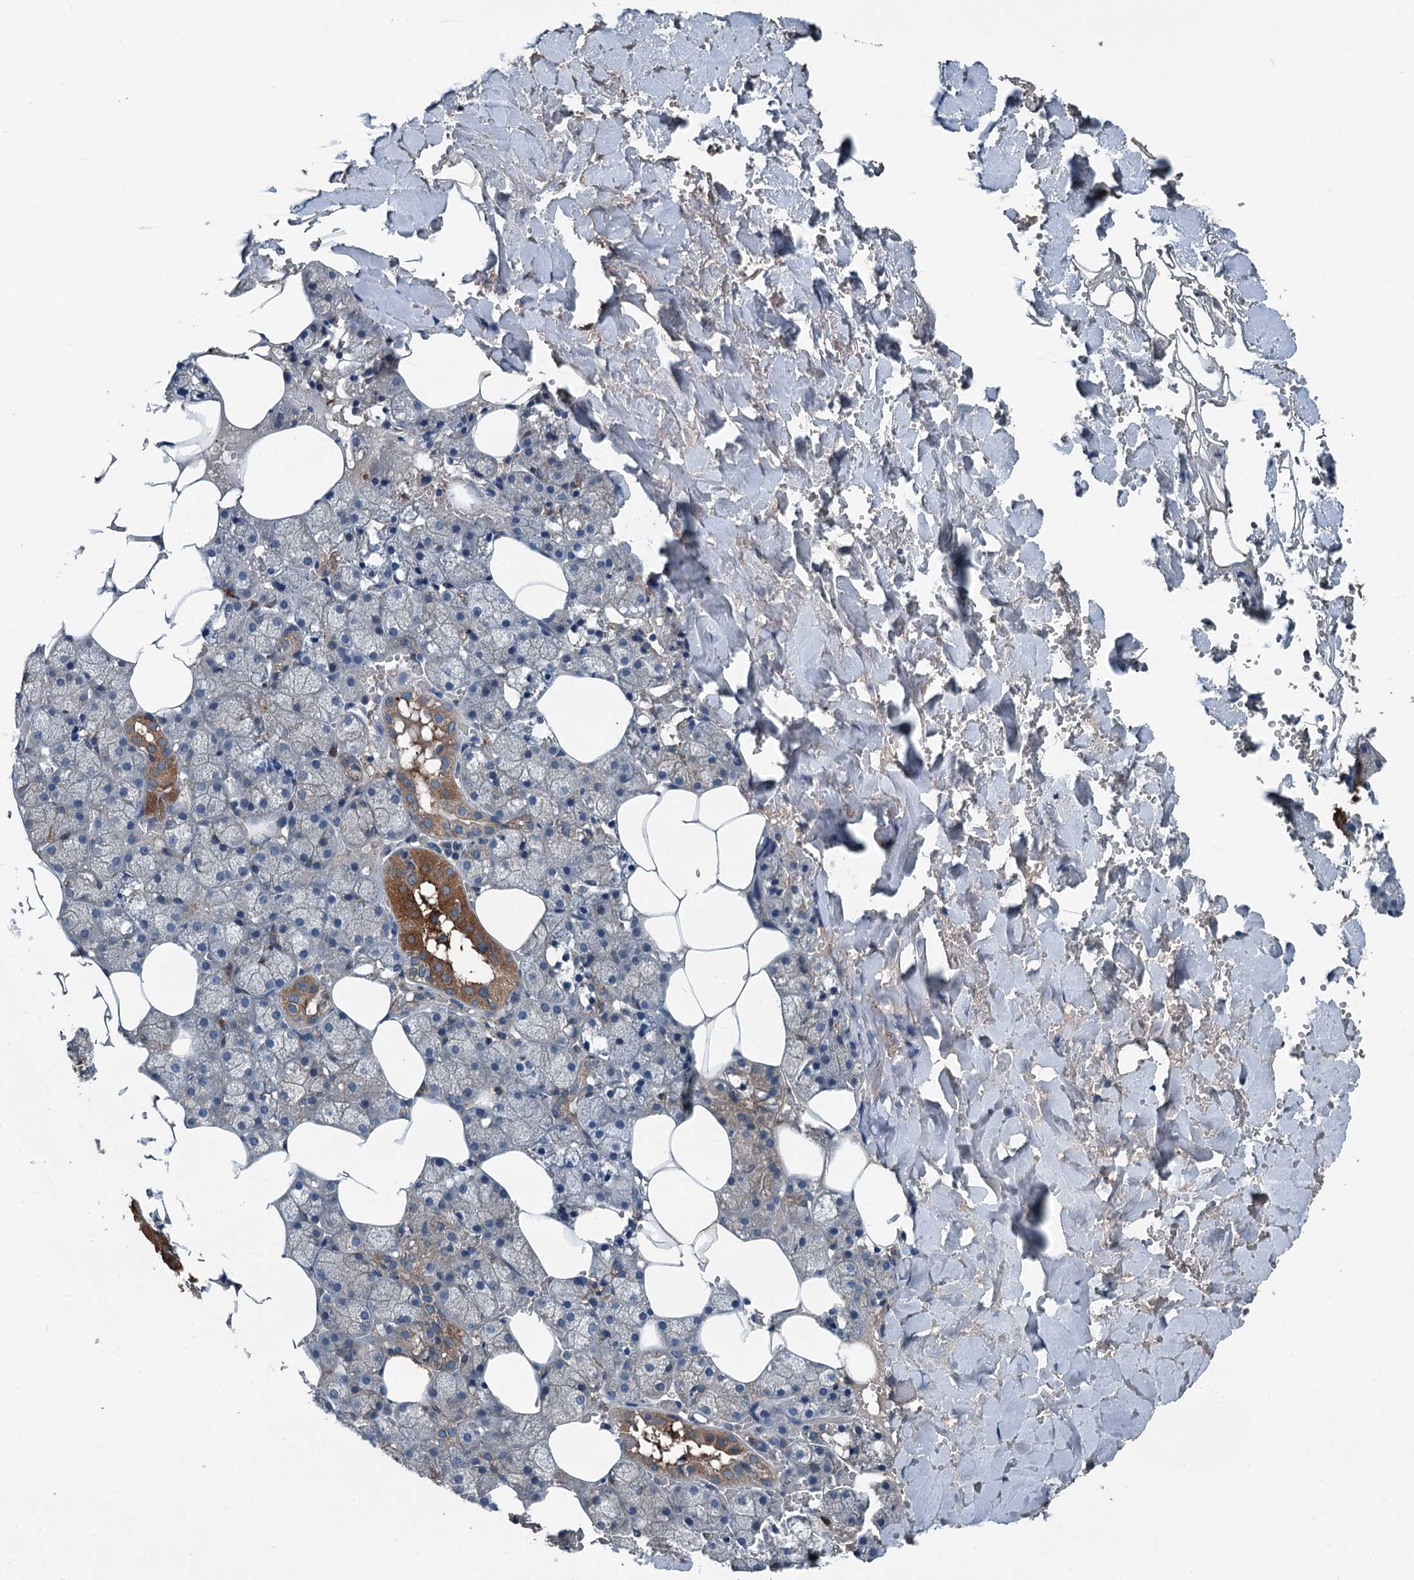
{"staining": {"intensity": "strong", "quantity": "<25%", "location": "cytoplasmic/membranous"}, "tissue": "salivary gland", "cell_type": "Glandular cells", "image_type": "normal", "snomed": [{"axis": "morphology", "description": "Normal tissue, NOS"}, {"axis": "topography", "description": "Salivary gland"}], "caption": "Human salivary gland stained with a brown dye displays strong cytoplasmic/membranous positive expression in approximately <25% of glandular cells.", "gene": "PDSS1", "patient": {"sex": "male", "age": 62}}